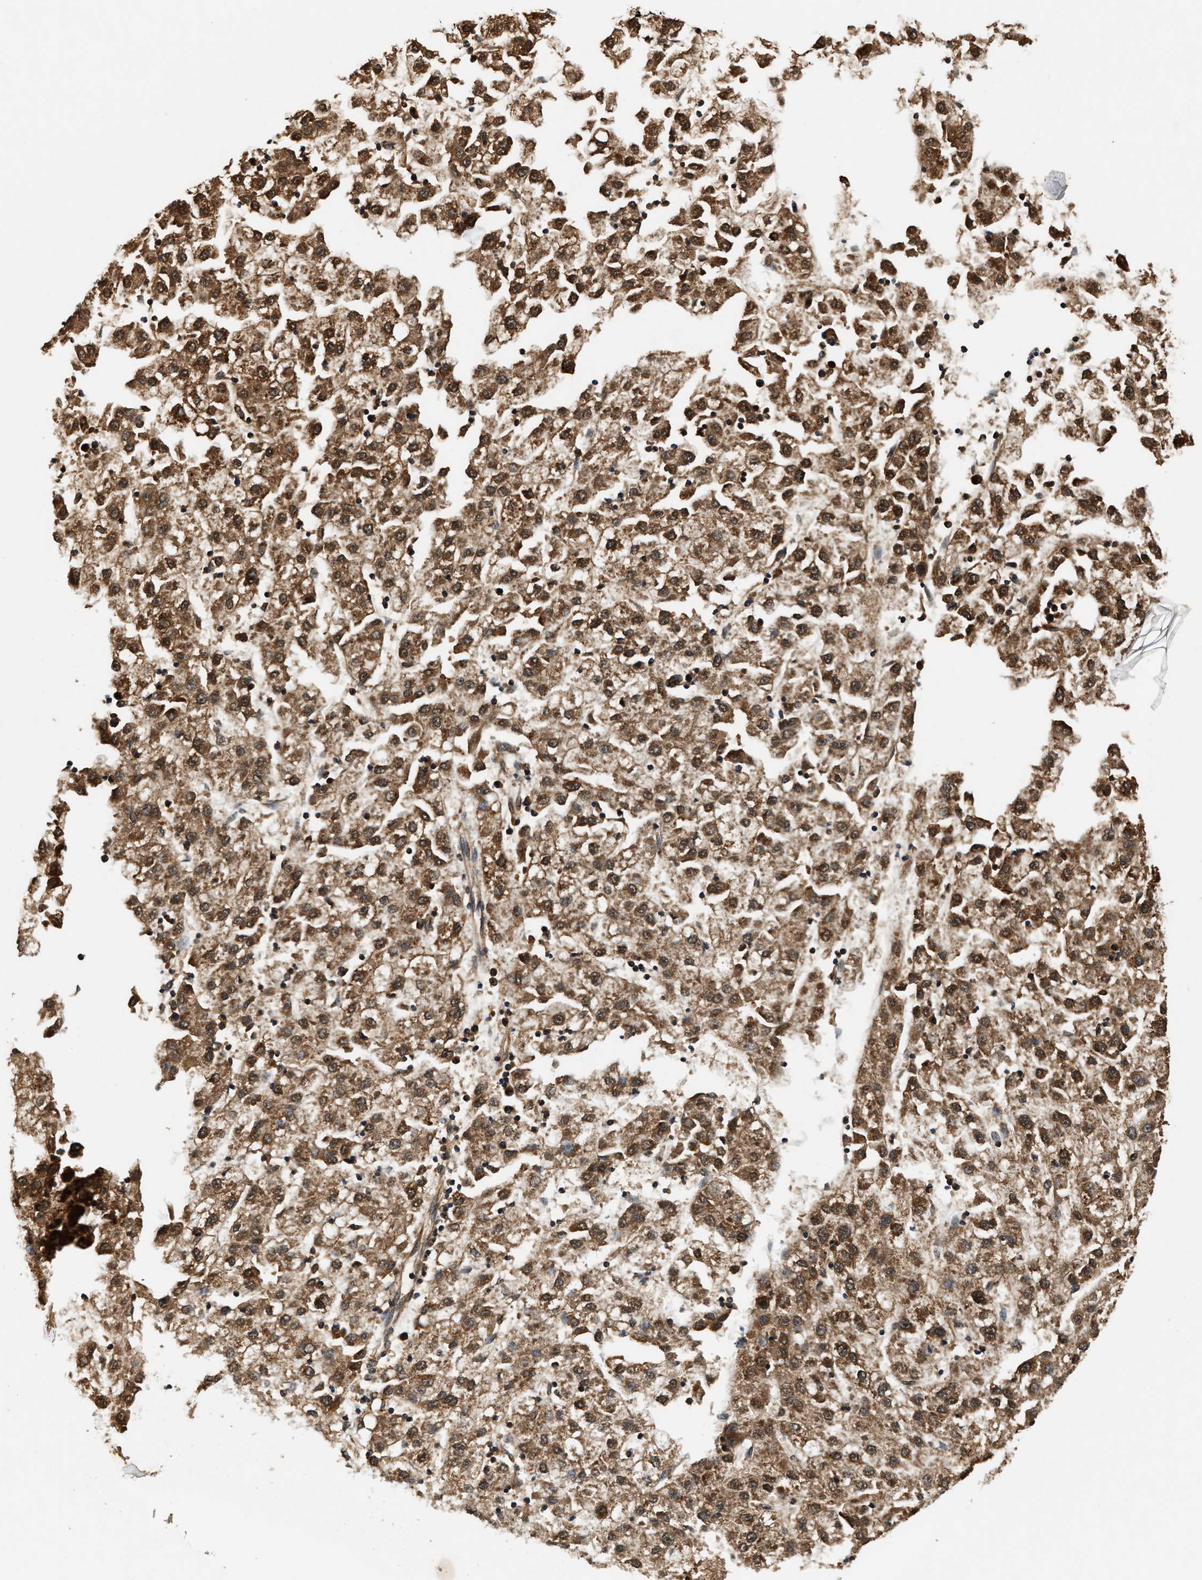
{"staining": {"intensity": "strong", "quantity": ">75%", "location": "cytoplasmic/membranous"}, "tissue": "liver cancer", "cell_type": "Tumor cells", "image_type": "cancer", "snomed": [{"axis": "morphology", "description": "Carcinoma, Hepatocellular, NOS"}, {"axis": "topography", "description": "Liver"}], "caption": "Immunohistochemistry (IHC) image of neoplastic tissue: hepatocellular carcinoma (liver) stained using immunohistochemistry (IHC) shows high levels of strong protein expression localized specifically in the cytoplasmic/membranous of tumor cells, appearing as a cytoplasmic/membranous brown color.", "gene": "DUSP10", "patient": {"sex": "male", "age": 72}}